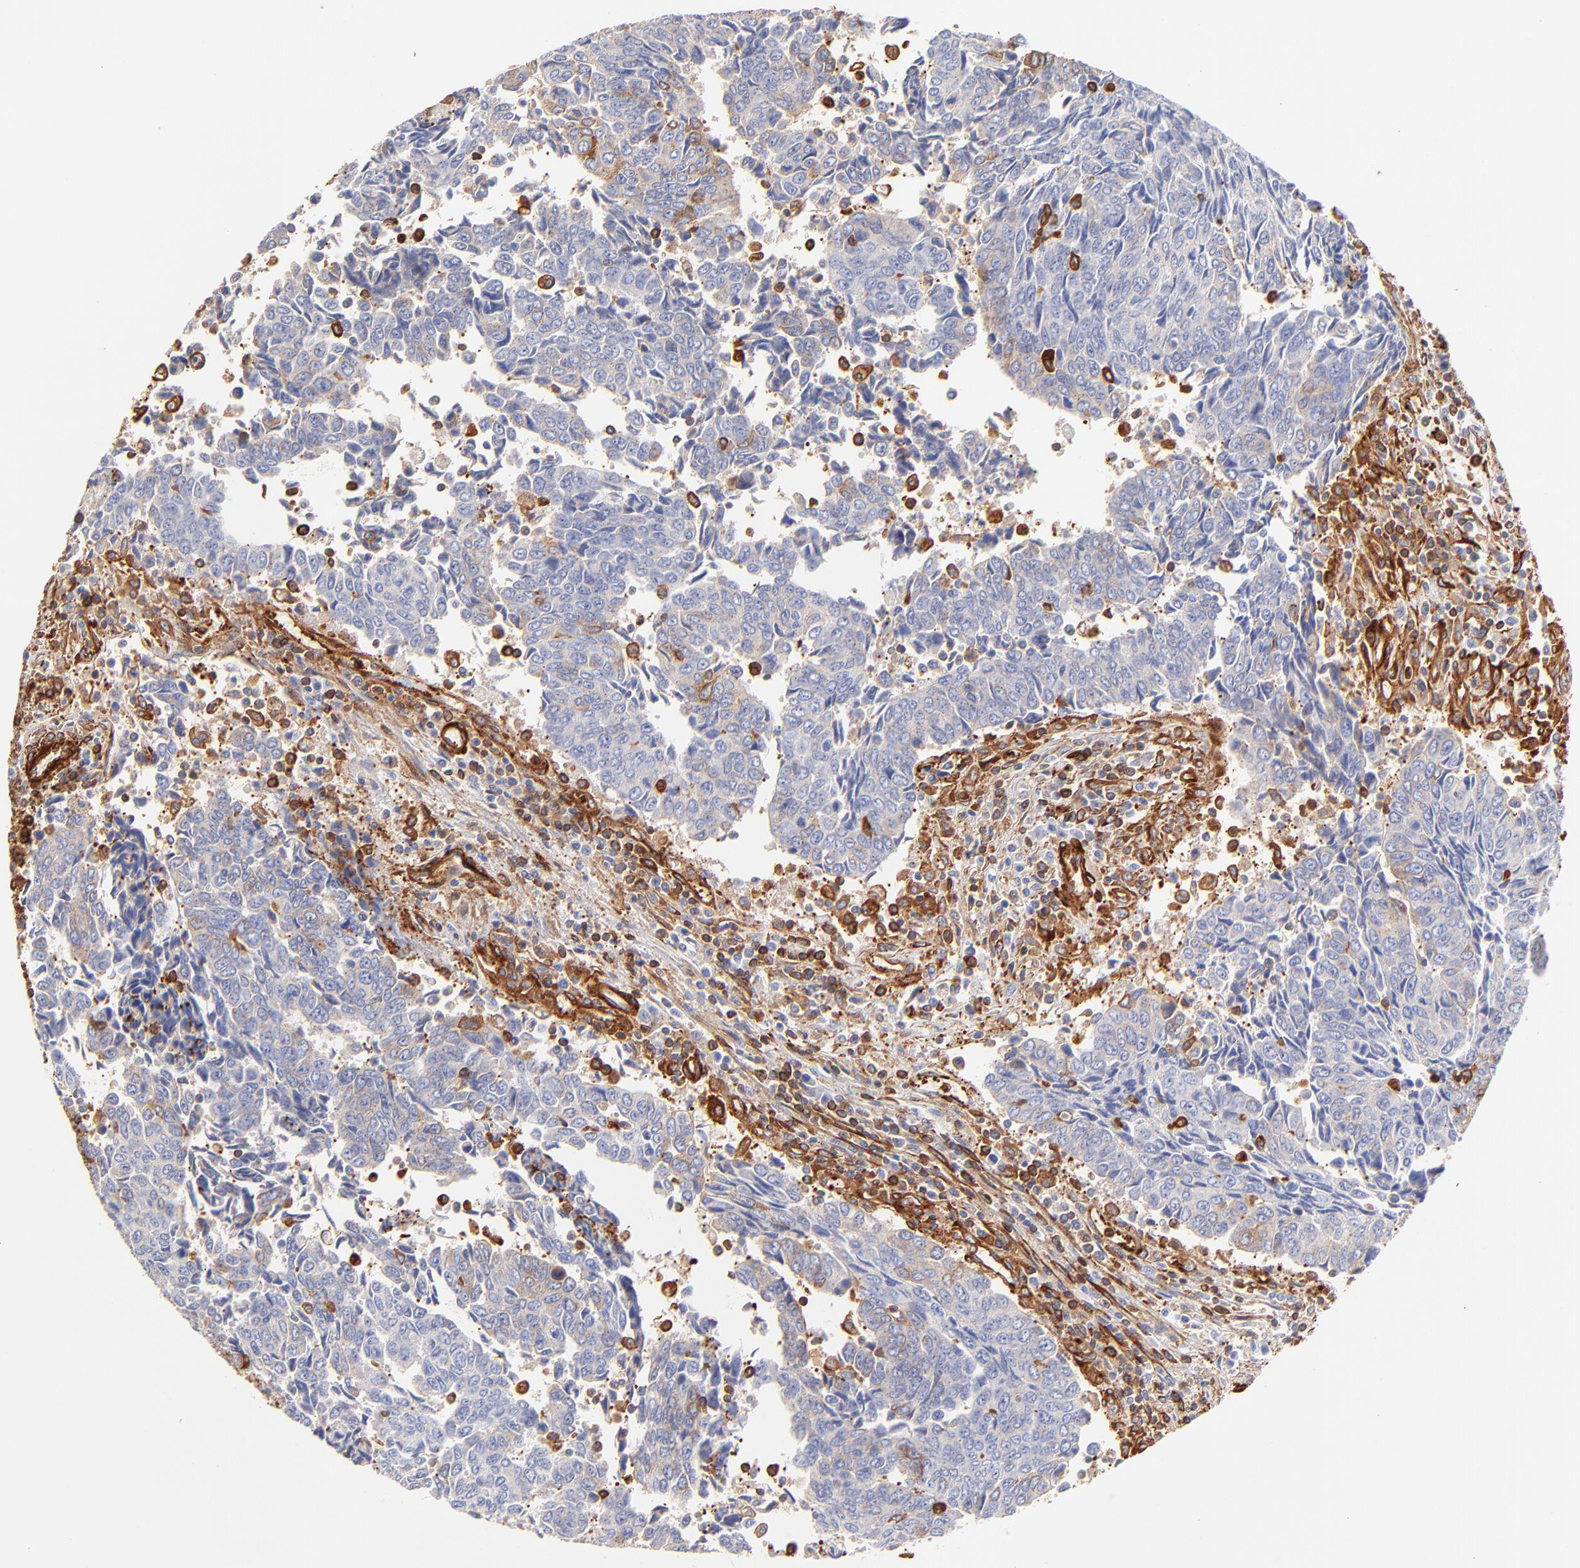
{"staining": {"intensity": "weak", "quantity": ">75%", "location": "cytoplasmic/membranous"}, "tissue": "urothelial cancer", "cell_type": "Tumor cells", "image_type": "cancer", "snomed": [{"axis": "morphology", "description": "Urothelial carcinoma, High grade"}, {"axis": "topography", "description": "Urinary bladder"}], "caption": "Protein expression analysis of urothelial cancer demonstrates weak cytoplasmic/membranous positivity in about >75% of tumor cells.", "gene": "FLNA", "patient": {"sex": "male", "age": 86}}